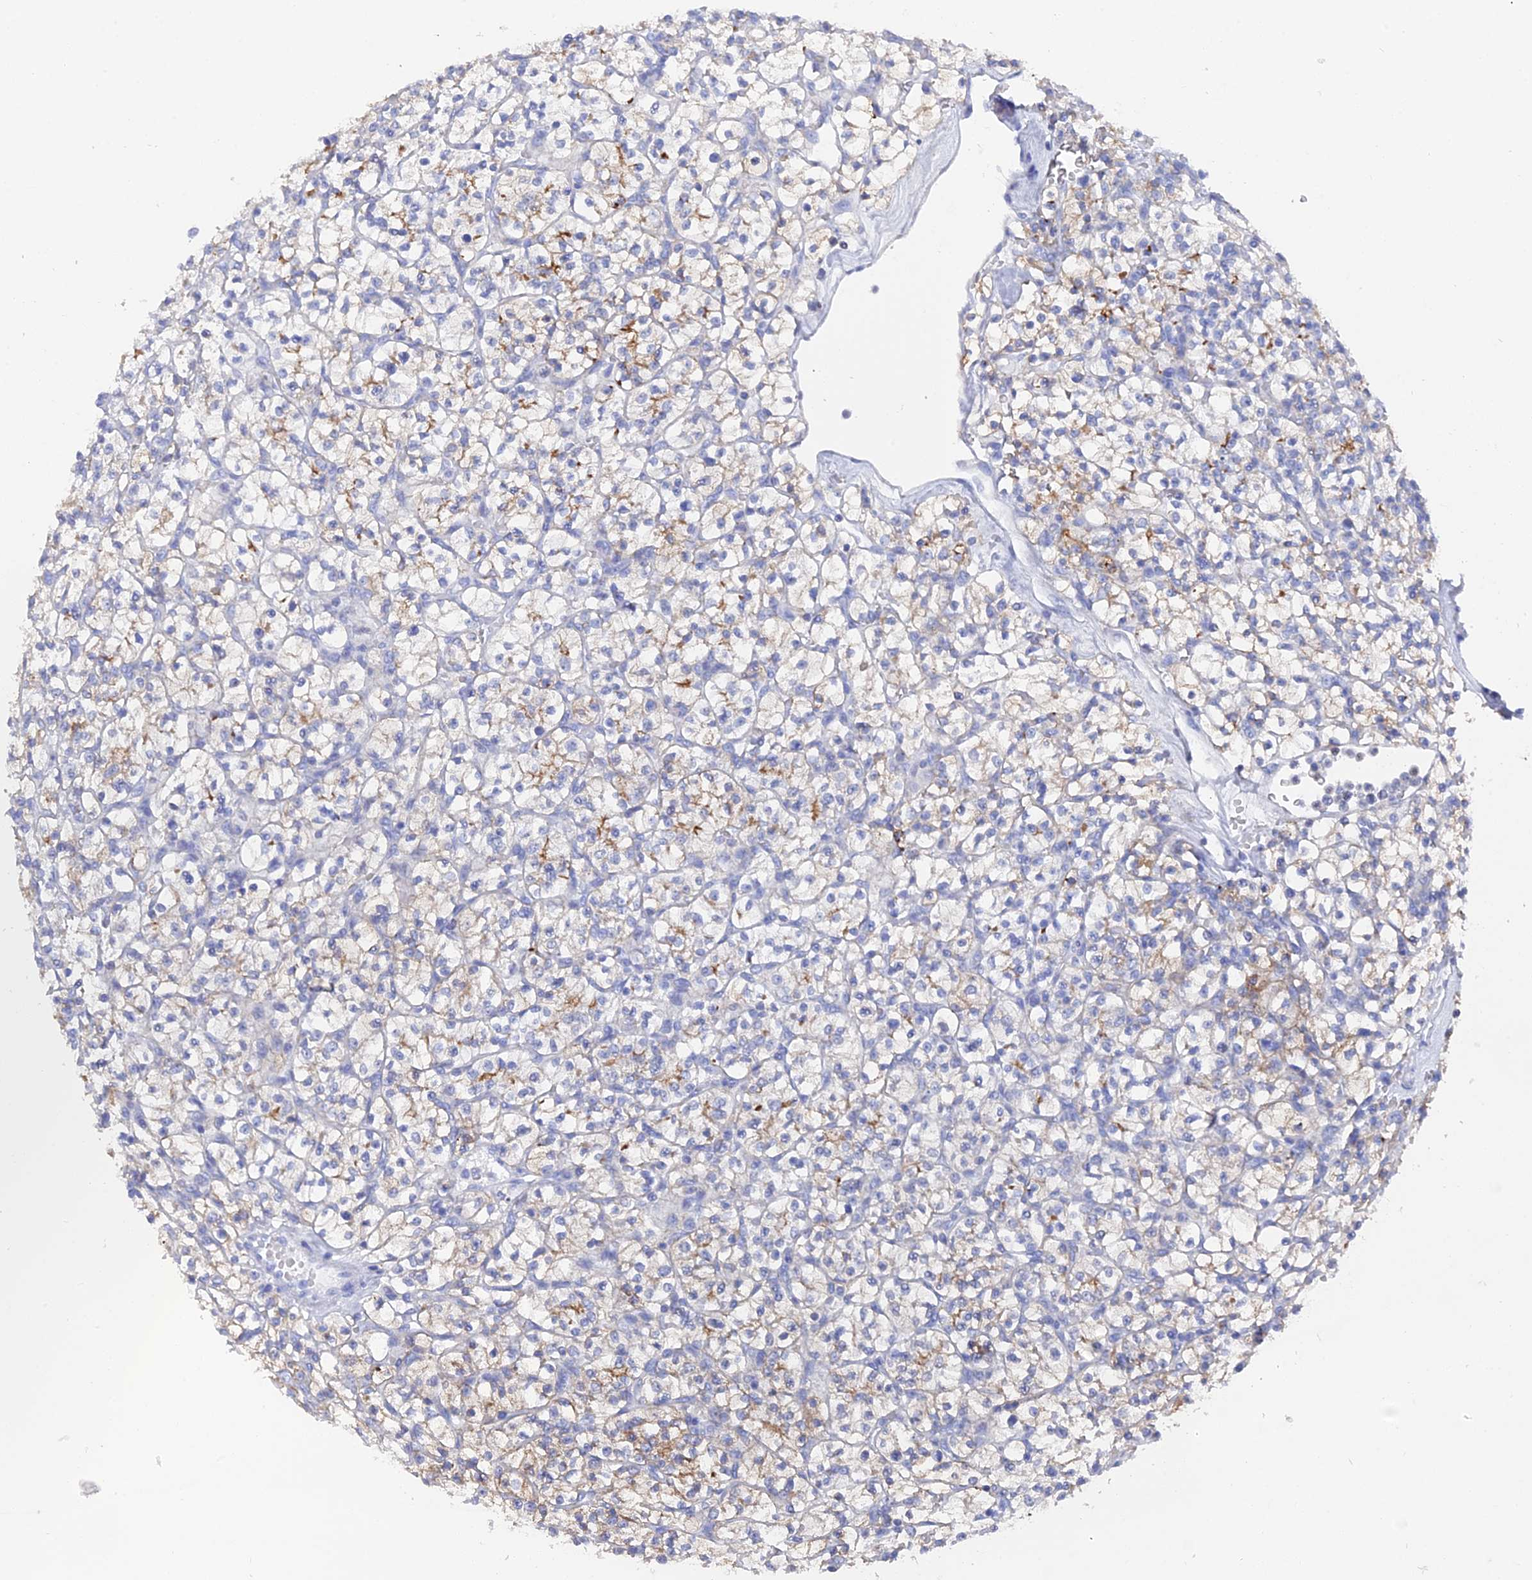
{"staining": {"intensity": "moderate", "quantity": "<25%", "location": "cytoplasmic/membranous"}, "tissue": "renal cancer", "cell_type": "Tumor cells", "image_type": "cancer", "snomed": [{"axis": "morphology", "description": "Adenocarcinoma, NOS"}, {"axis": "topography", "description": "Kidney"}], "caption": "Protein expression analysis of adenocarcinoma (renal) displays moderate cytoplasmic/membranous positivity in about <25% of tumor cells.", "gene": "ENPP3", "patient": {"sex": "female", "age": 64}}